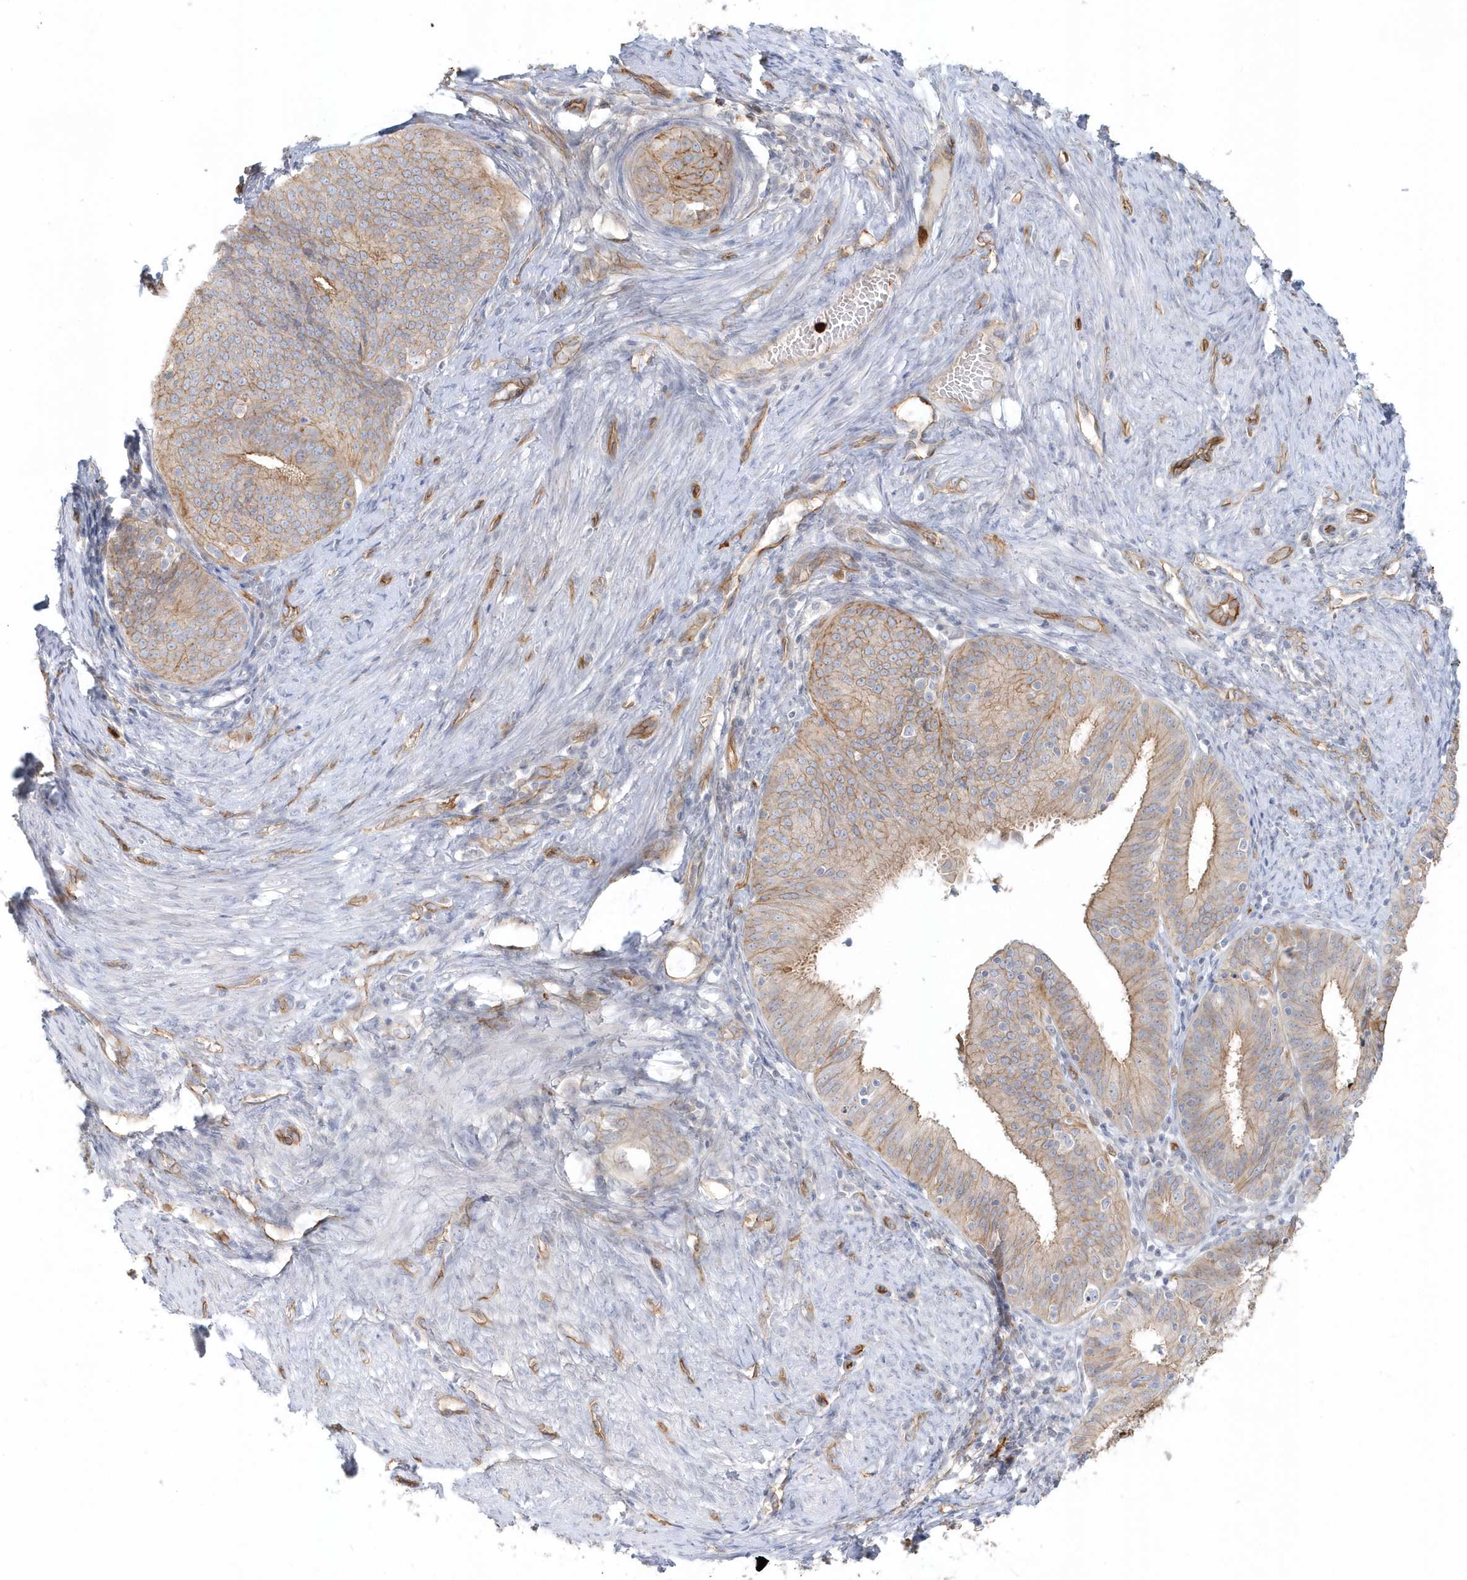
{"staining": {"intensity": "weak", "quantity": ">75%", "location": "cytoplasmic/membranous"}, "tissue": "endometrial cancer", "cell_type": "Tumor cells", "image_type": "cancer", "snomed": [{"axis": "morphology", "description": "Adenocarcinoma, NOS"}, {"axis": "topography", "description": "Endometrium"}], "caption": "Endometrial cancer tissue shows weak cytoplasmic/membranous expression in about >75% of tumor cells", "gene": "DNAH1", "patient": {"sex": "female", "age": 51}}